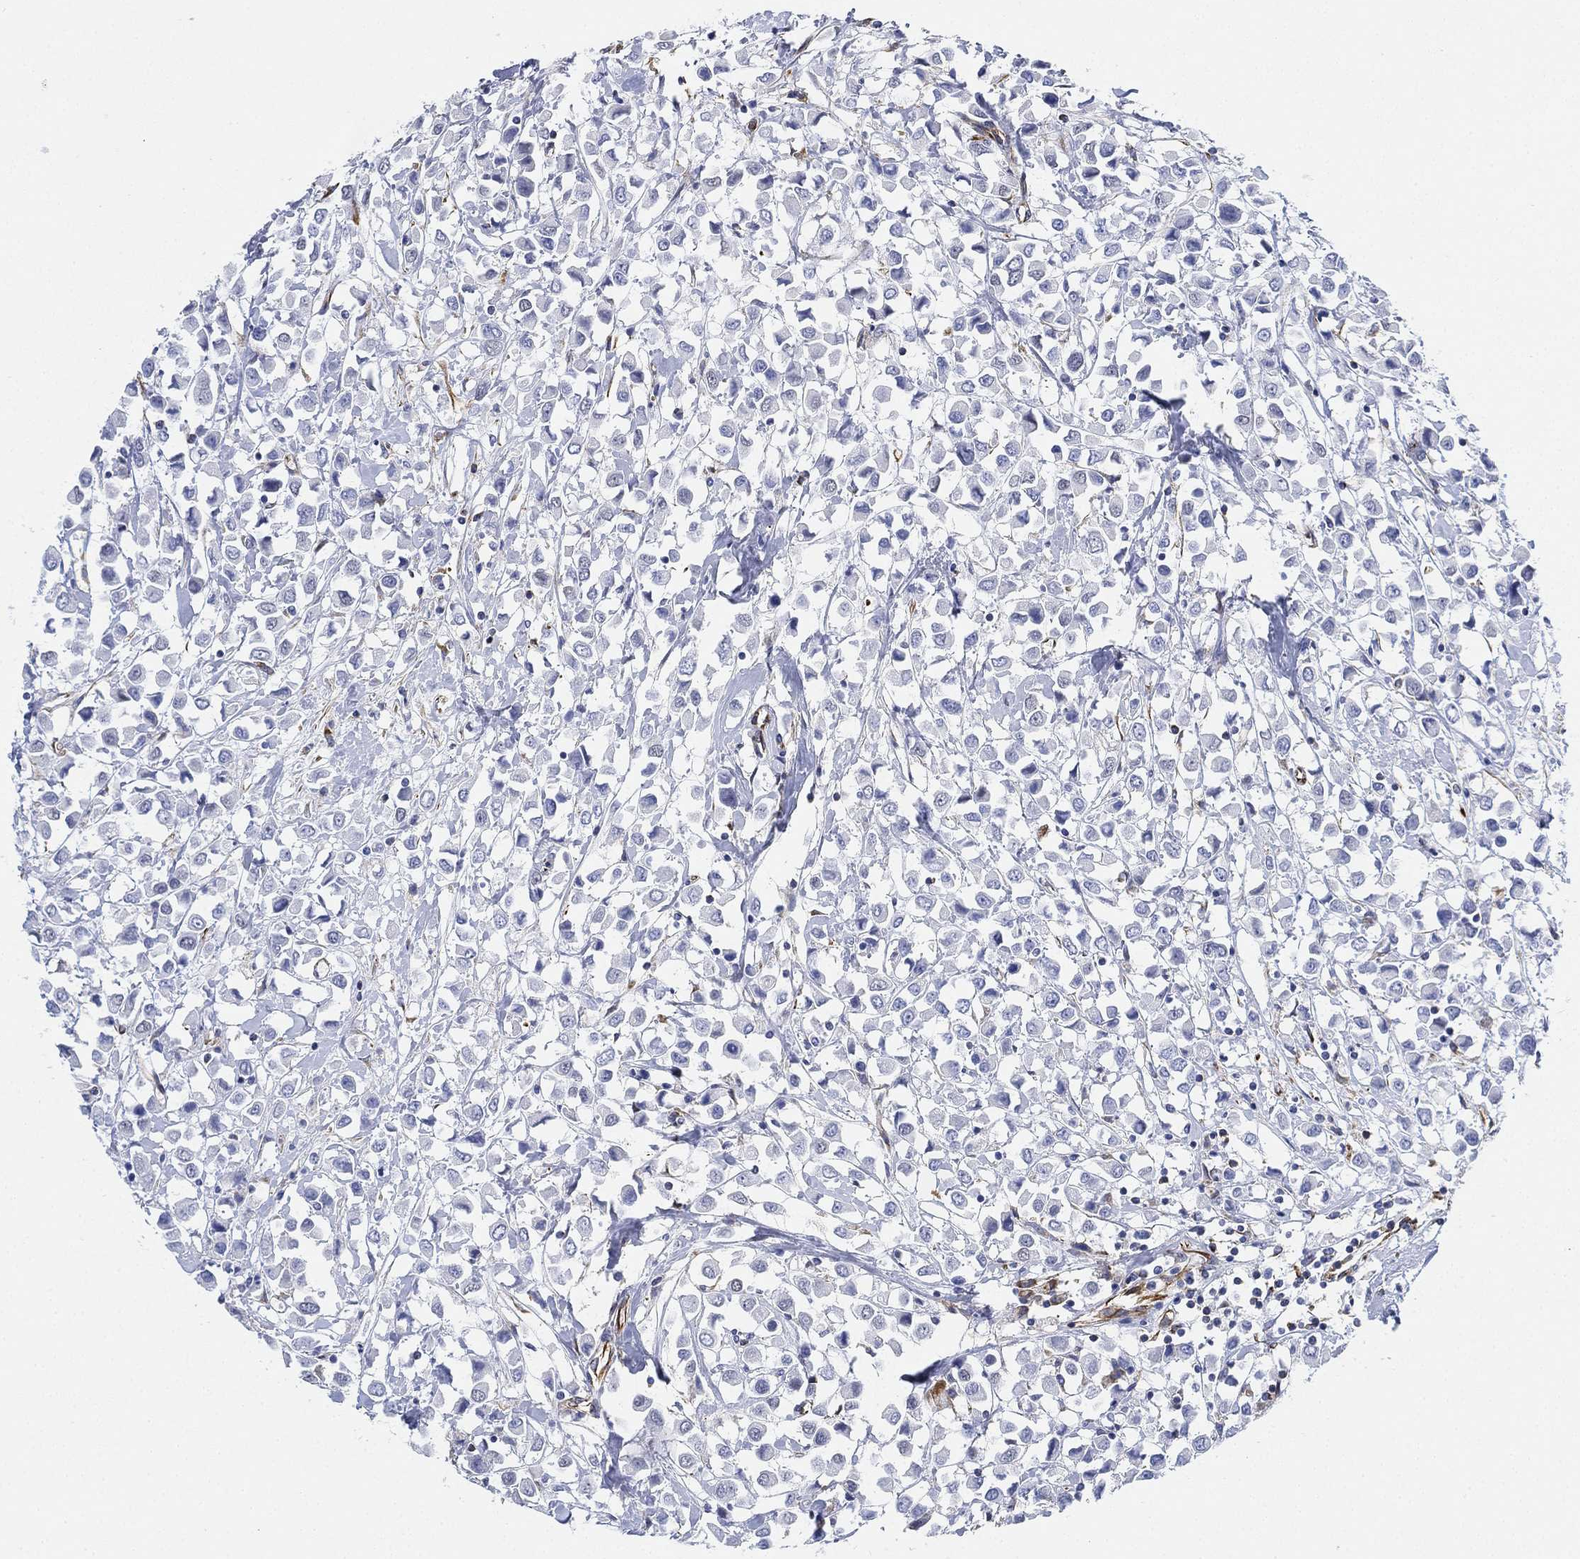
{"staining": {"intensity": "negative", "quantity": "none", "location": "none"}, "tissue": "breast cancer", "cell_type": "Tumor cells", "image_type": "cancer", "snomed": [{"axis": "morphology", "description": "Duct carcinoma"}, {"axis": "topography", "description": "Breast"}], "caption": "Human breast cancer stained for a protein using IHC displays no positivity in tumor cells.", "gene": "PSKH2", "patient": {"sex": "female", "age": 61}}